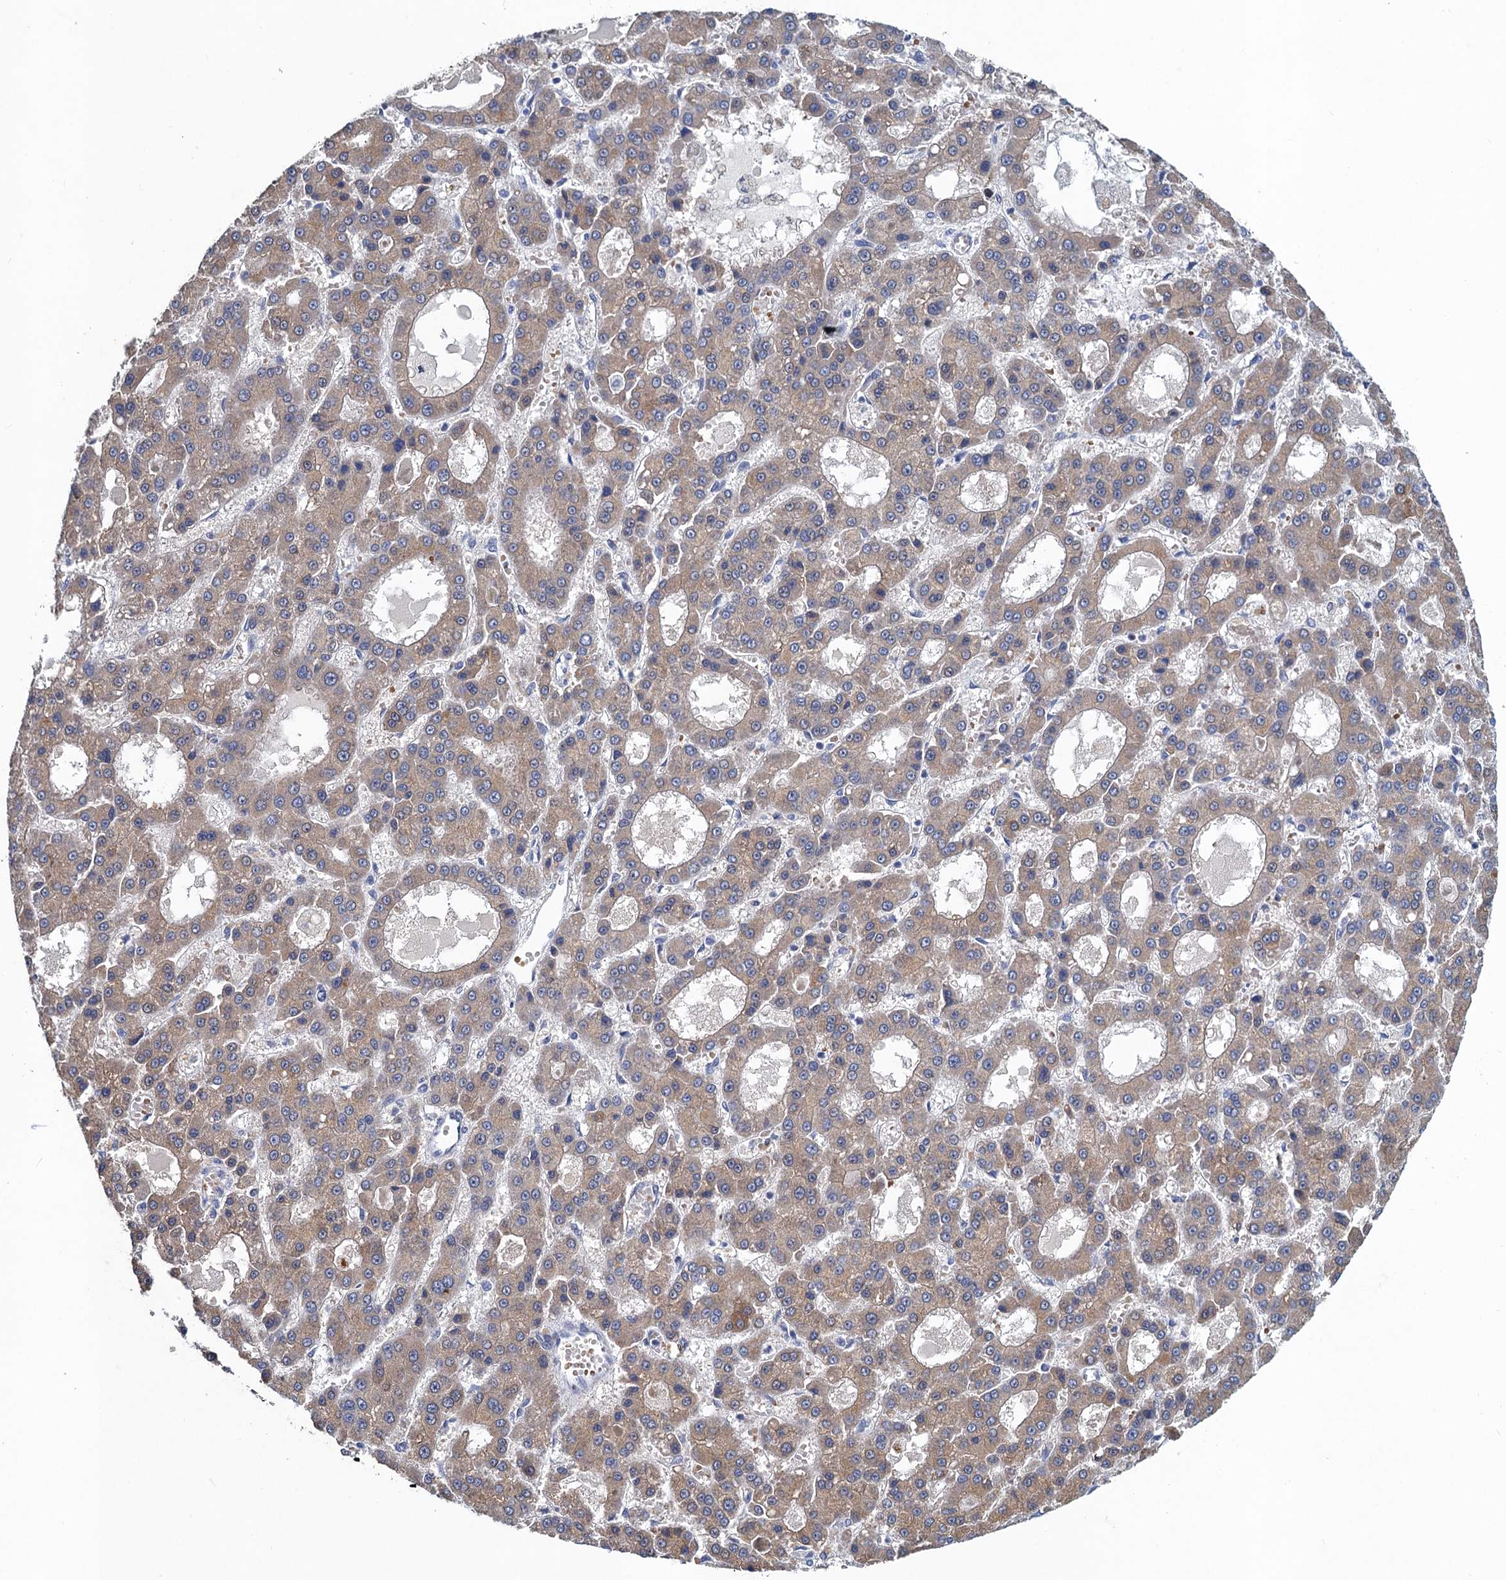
{"staining": {"intensity": "weak", "quantity": "25%-75%", "location": "cytoplasmic/membranous"}, "tissue": "liver cancer", "cell_type": "Tumor cells", "image_type": "cancer", "snomed": [{"axis": "morphology", "description": "Carcinoma, Hepatocellular, NOS"}, {"axis": "topography", "description": "Liver"}], "caption": "The micrograph displays a brown stain indicating the presence of a protein in the cytoplasmic/membranous of tumor cells in liver cancer (hepatocellular carcinoma). The staining was performed using DAB (3,3'-diaminobenzidine), with brown indicating positive protein expression. Nuclei are stained blue with hematoxylin.", "gene": "ATOSA", "patient": {"sex": "male", "age": 70}}